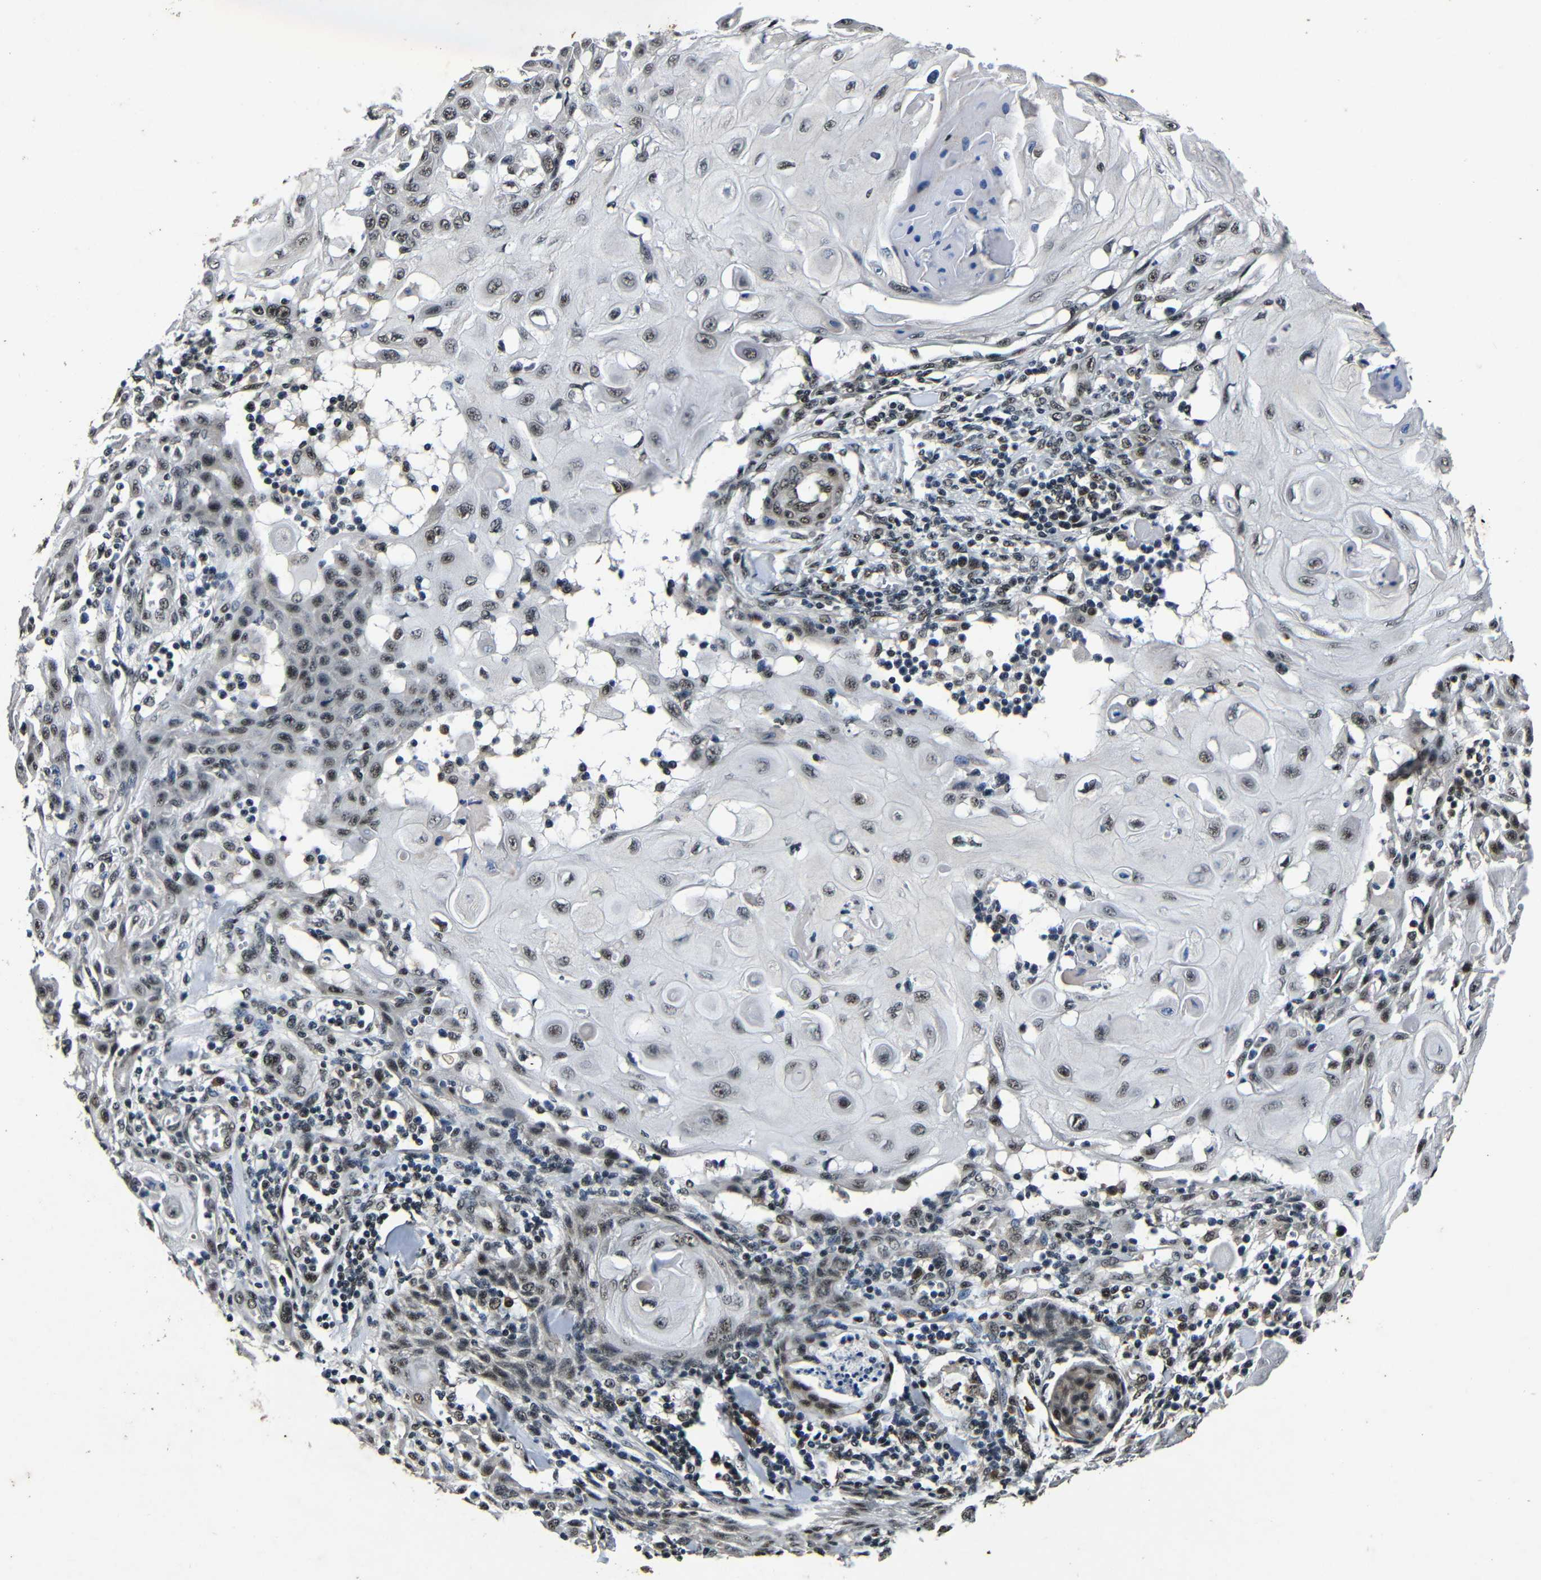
{"staining": {"intensity": "weak", "quantity": ">75%", "location": "nuclear"}, "tissue": "skin cancer", "cell_type": "Tumor cells", "image_type": "cancer", "snomed": [{"axis": "morphology", "description": "Squamous cell carcinoma, NOS"}, {"axis": "topography", "description": "Skin"}], "caption": "Immunohistochemistry staining of squamous cell carcinoma (skin), which exhibits low levels of weak nuclear positivity in about >75% of tumor cells indicating weak nuclear protein positivity. The staining was performed using DAB (3,3'-diaminobenzidine) (brown) for protein detection and nuclei were counterstained in hematoxylin (blue).", "gene": "FOXD4", "patient": {"sex": "male", "age": 24}}